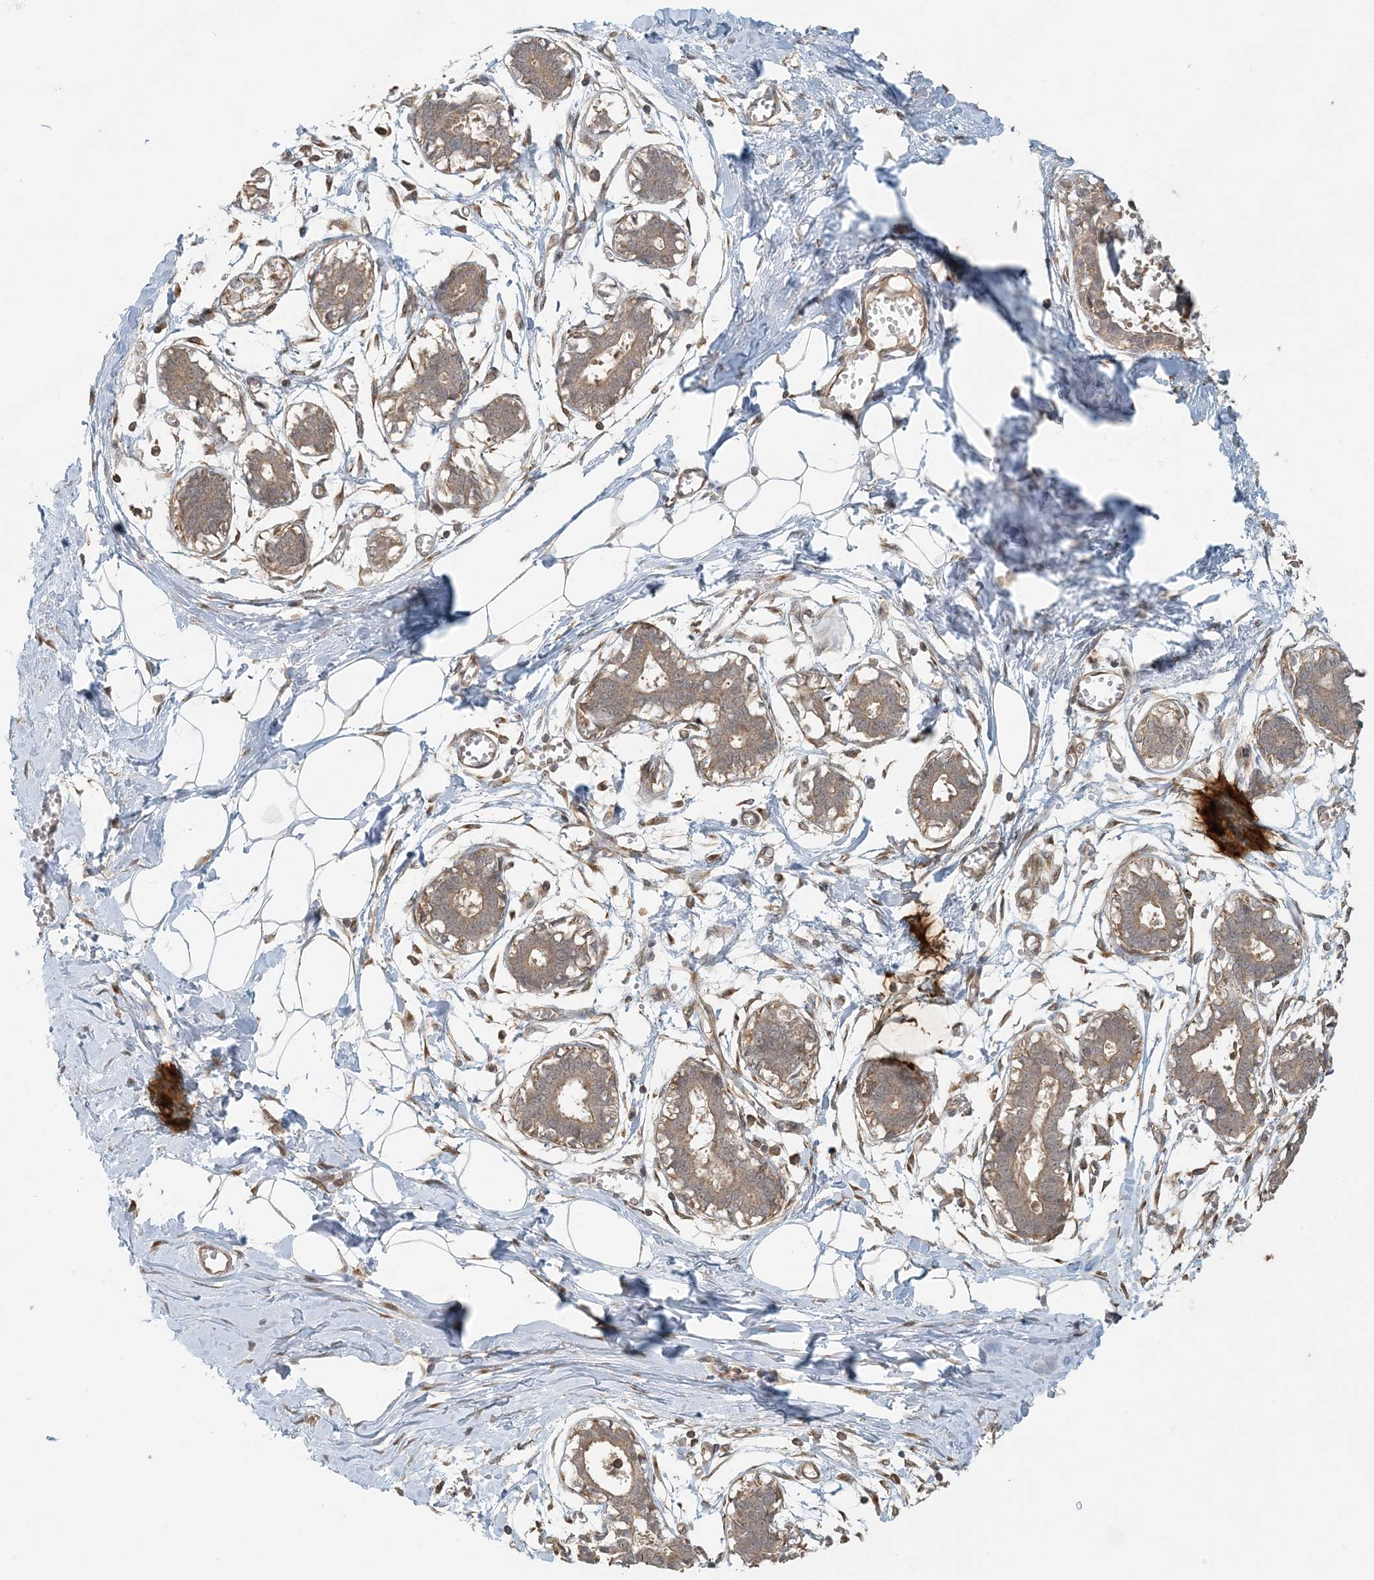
{"staining": {"intensity": "negative", "quantity": "none", "location": "none"}, "tissue": "breast", "cell_type": "Adipocytes", "image_type": "normal", "snomed": [{"axis": "morphology", "description": "Normal tissue, NOS"}, {"axis": "topography", "description": "Breast"}], "caption": "Image shows no protein positivity in adipocytes of normal breast.", "gene": "OBI1", "patient": {"sex": "female", "age": 27}}